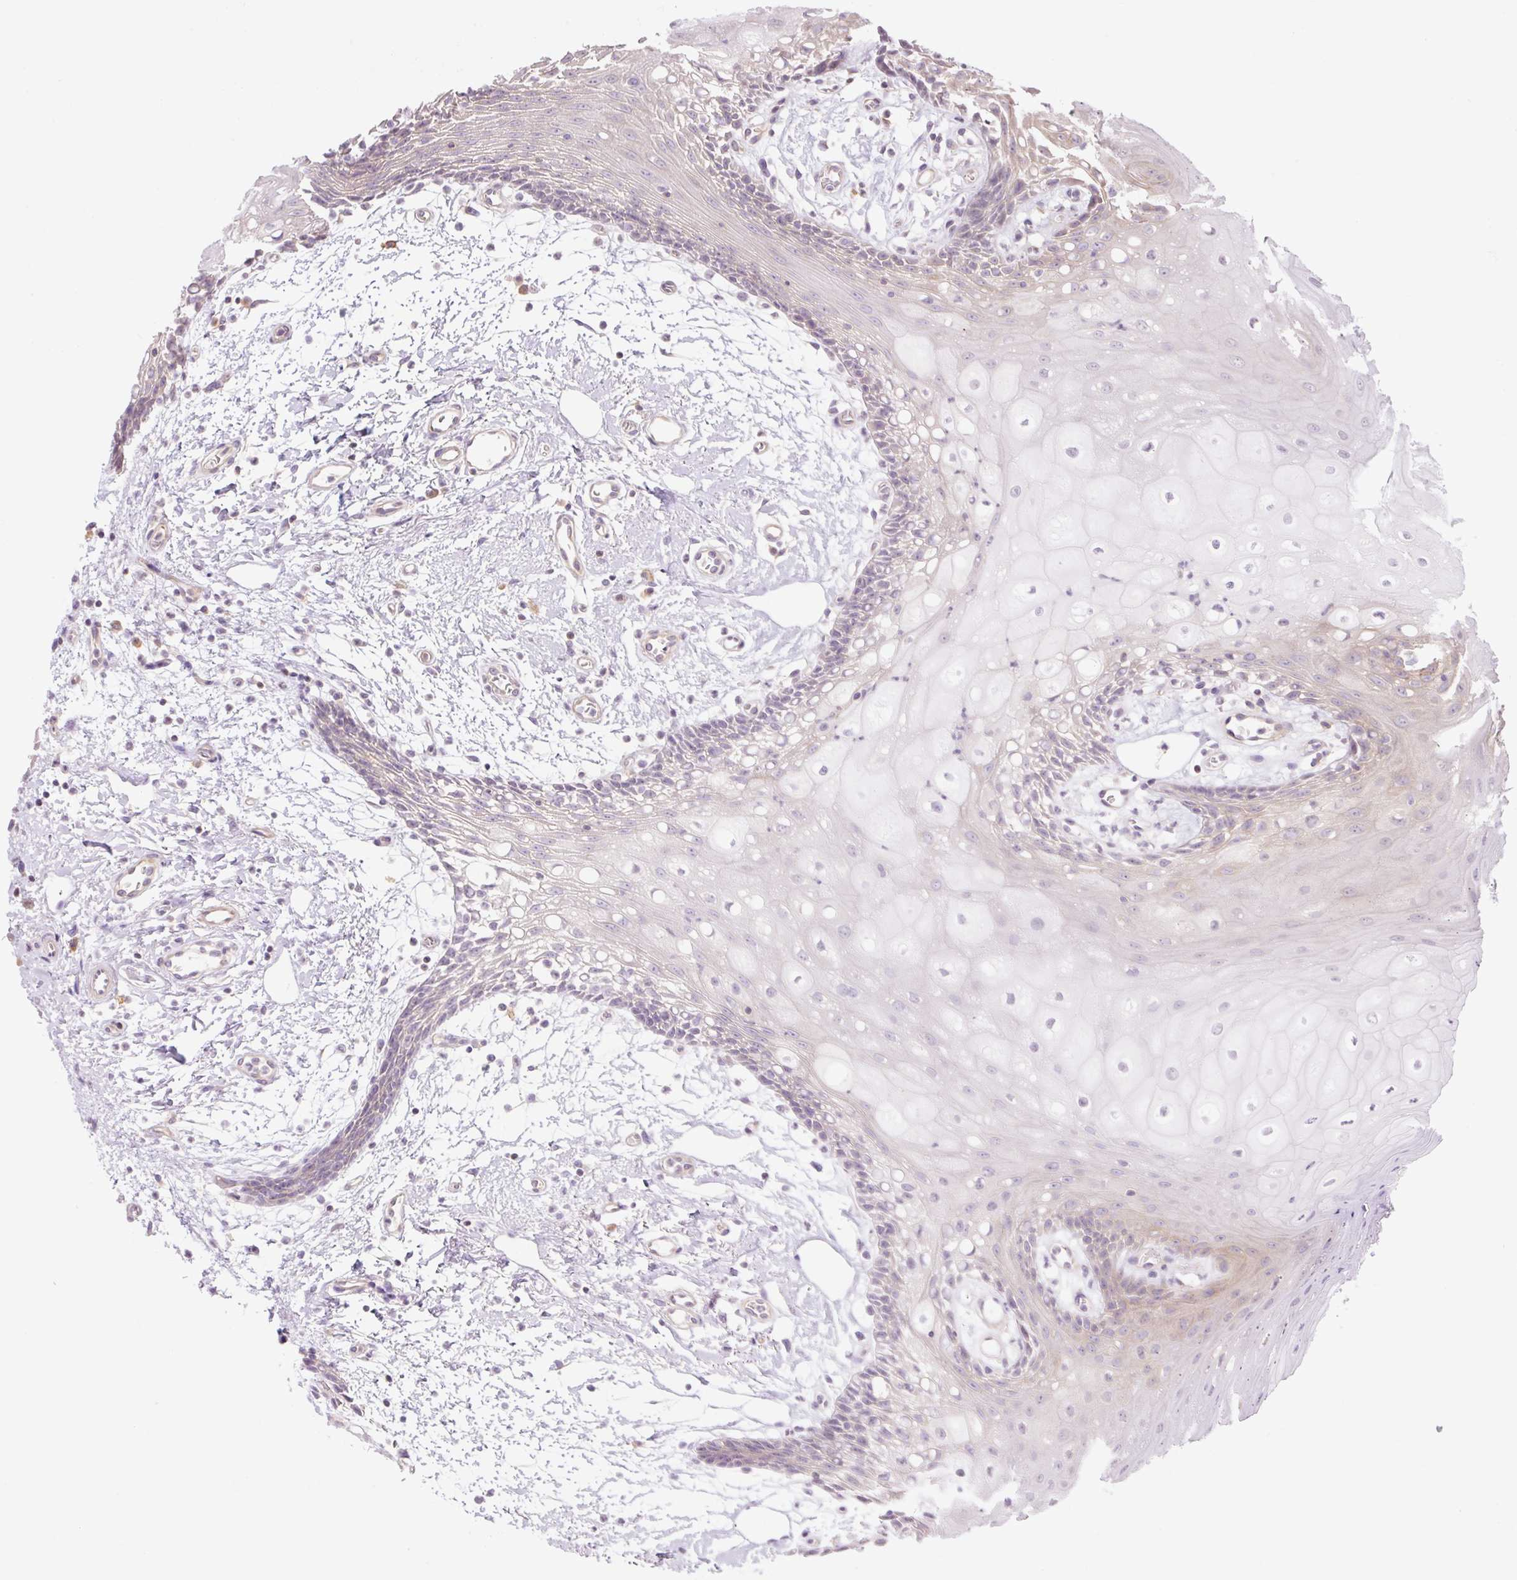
{"staining": {"intensity": "weak", "quantity": "<25%", "location": "cytoplasmic/membranous"}, "tissue": "oral mucosa", "cell_type": "Squamous epithelial cells", "image_type": "normal", "snomed": [{"axis": "morphology", "description": "Normal tissue, NOS"}, {"axis": "topography", "description": "Oral tissue"}], "caption": "The histopathology image displays no significant staining in squamous epithelial cells of oral mucosa.", "gene": "GRID2", "patient": {"sex": "female", "age": 59}}